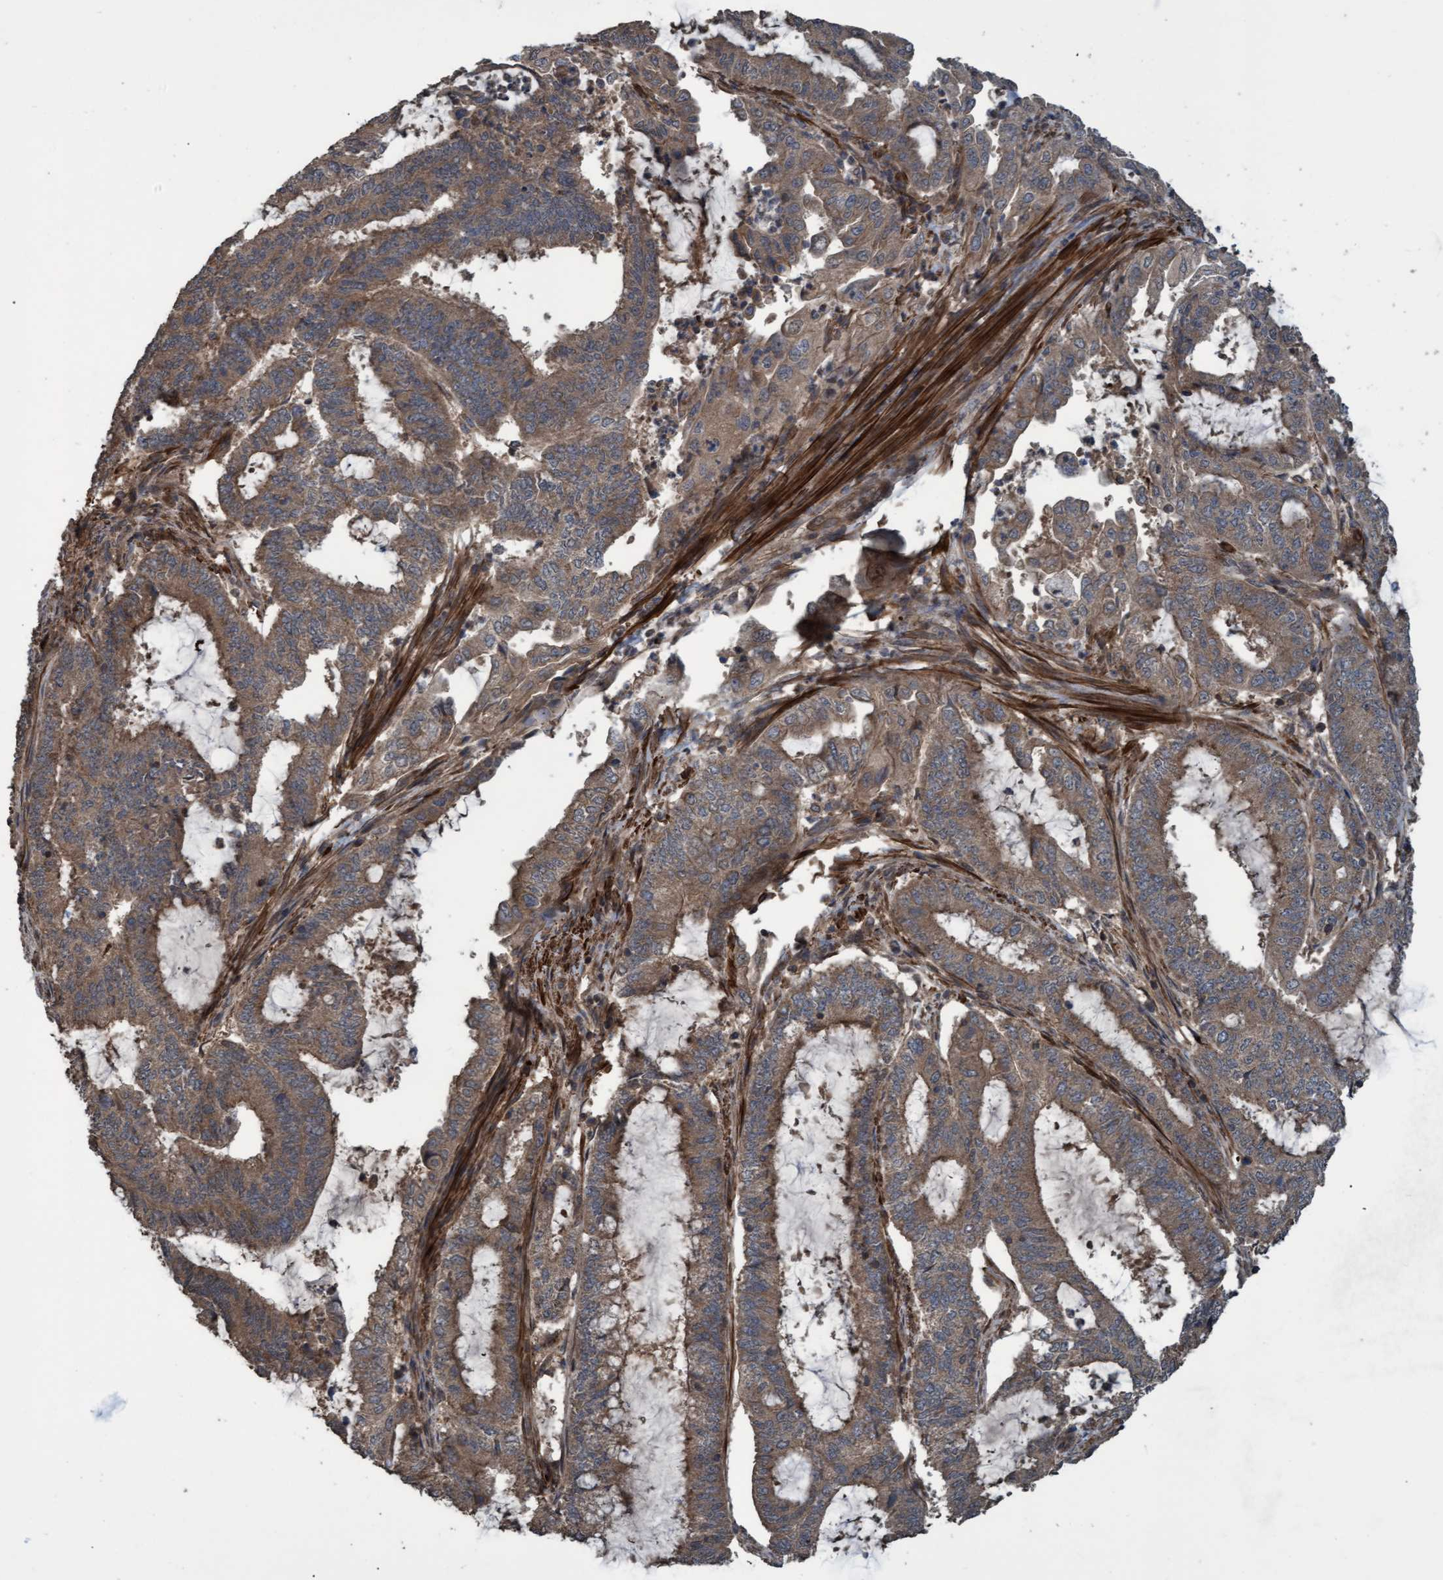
{"staining": {"intensity": "moderate", "quantity": ">75%", "location": "cytoplasmic/membranous"}, "tissue": "endometrial cancer", "cell_type": "Tumor cells", "image_type": "cancer", "snomed": [{"axis": "morphology", "description": "Adenocarcinoma, NOS"}, {"axis": "topography", "description": "Endometrium"}], "caption": "A brown stain highlights moderate cytoplasmic/membranous positivity of a protein in endometrial cancer (adenocarcinoma) tumor cells.", "gene": "GGT6", "patient": {"sex": "female", "age": 51}}